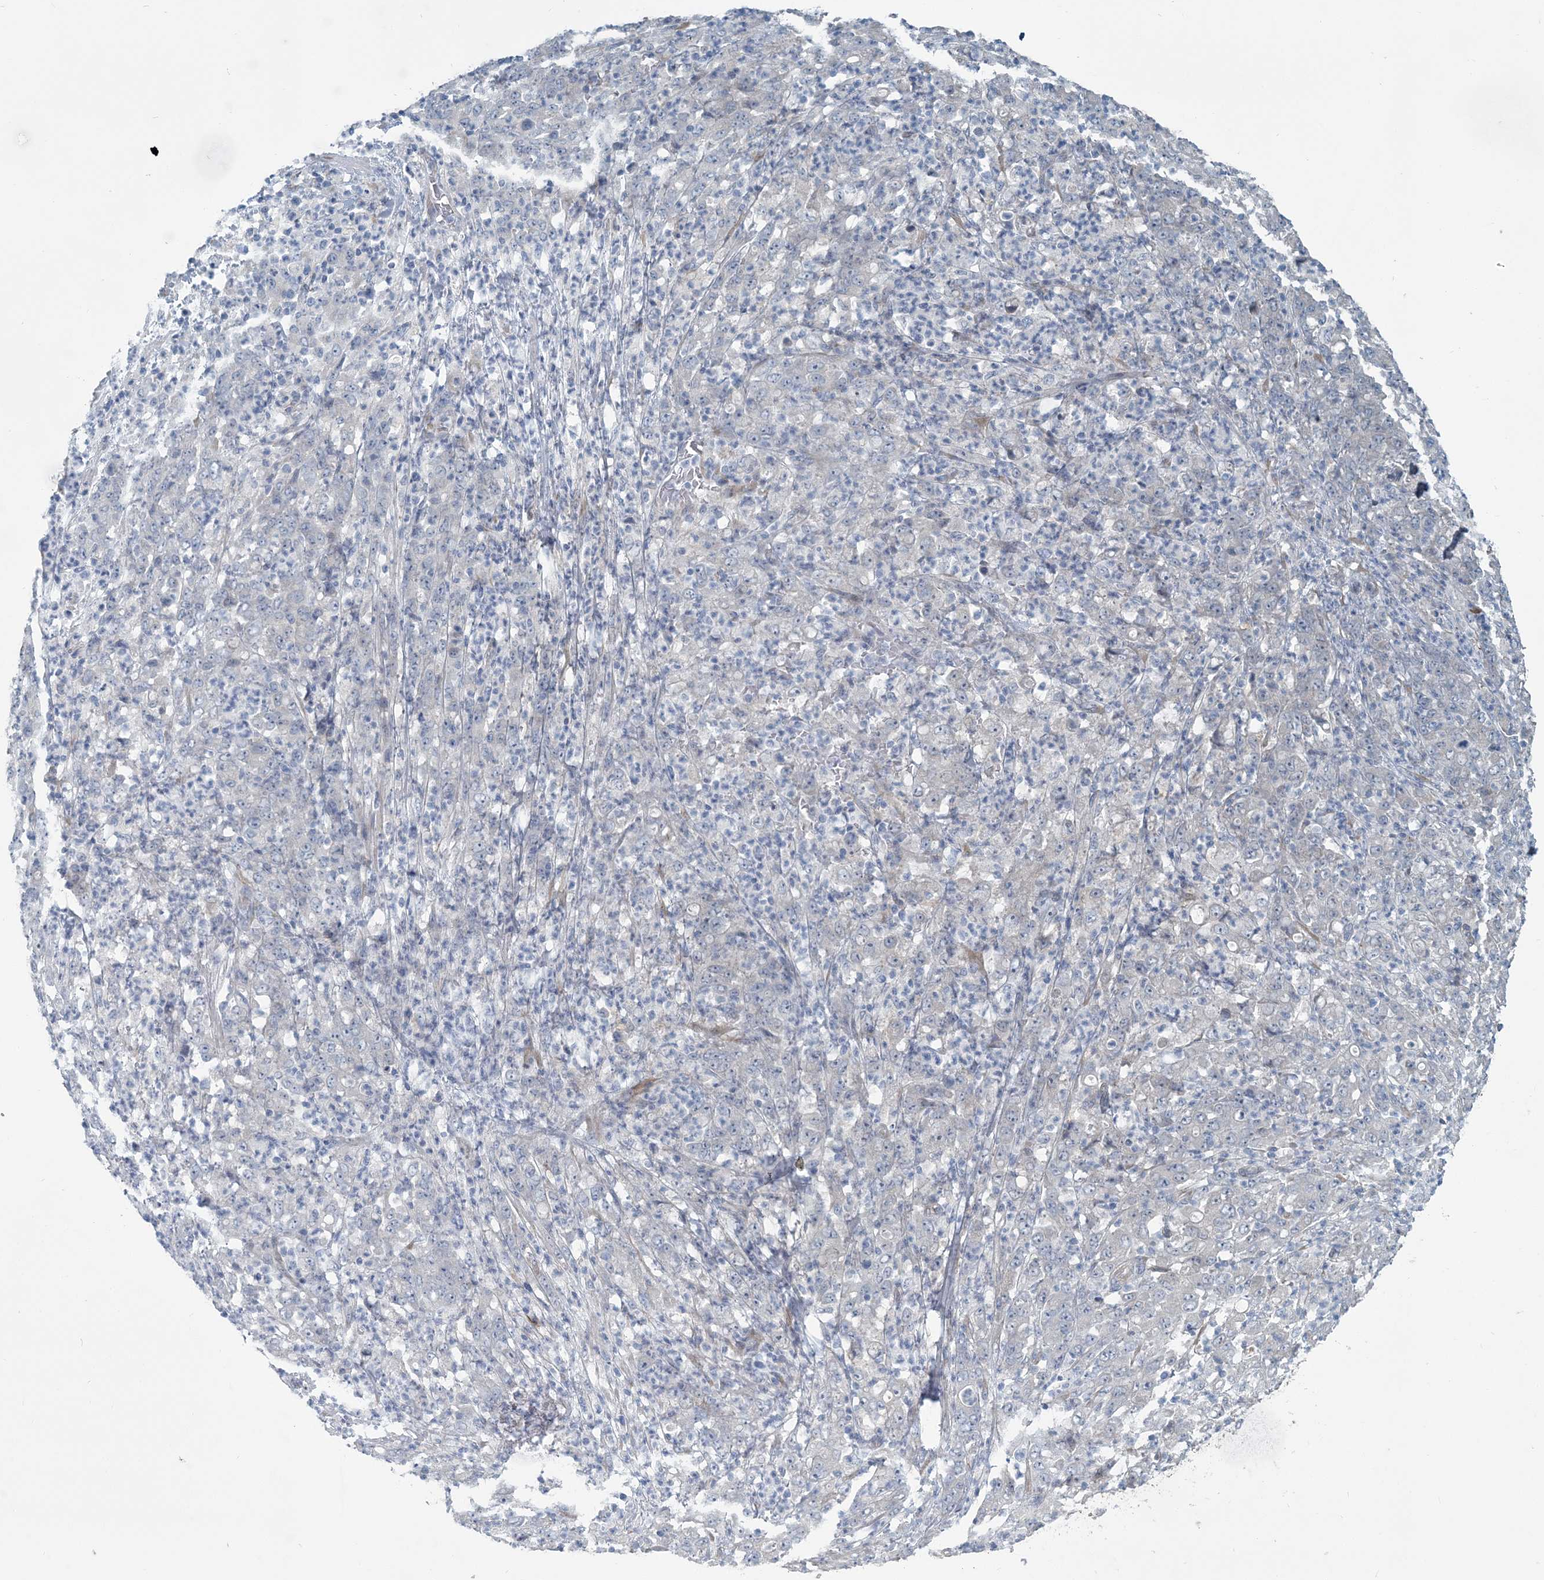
{"staining": {"intensity": "negative", "quantity": "none", "location": "none"}, "tissue": "stomach cancer", "cell_type": "Tumor cells", "image_type": "cancer", "snomed": [{"axis": "morphology", "description": "Adenocarcinoma, NOS"}, {"axis": "topography", "description": "Stomach, lower"}], "caption": "The image displays no staining of tumor cells in stomach adenocarcinoma.", "gene": "CMBL", "patient": {"sex": "female", "age": 71}}